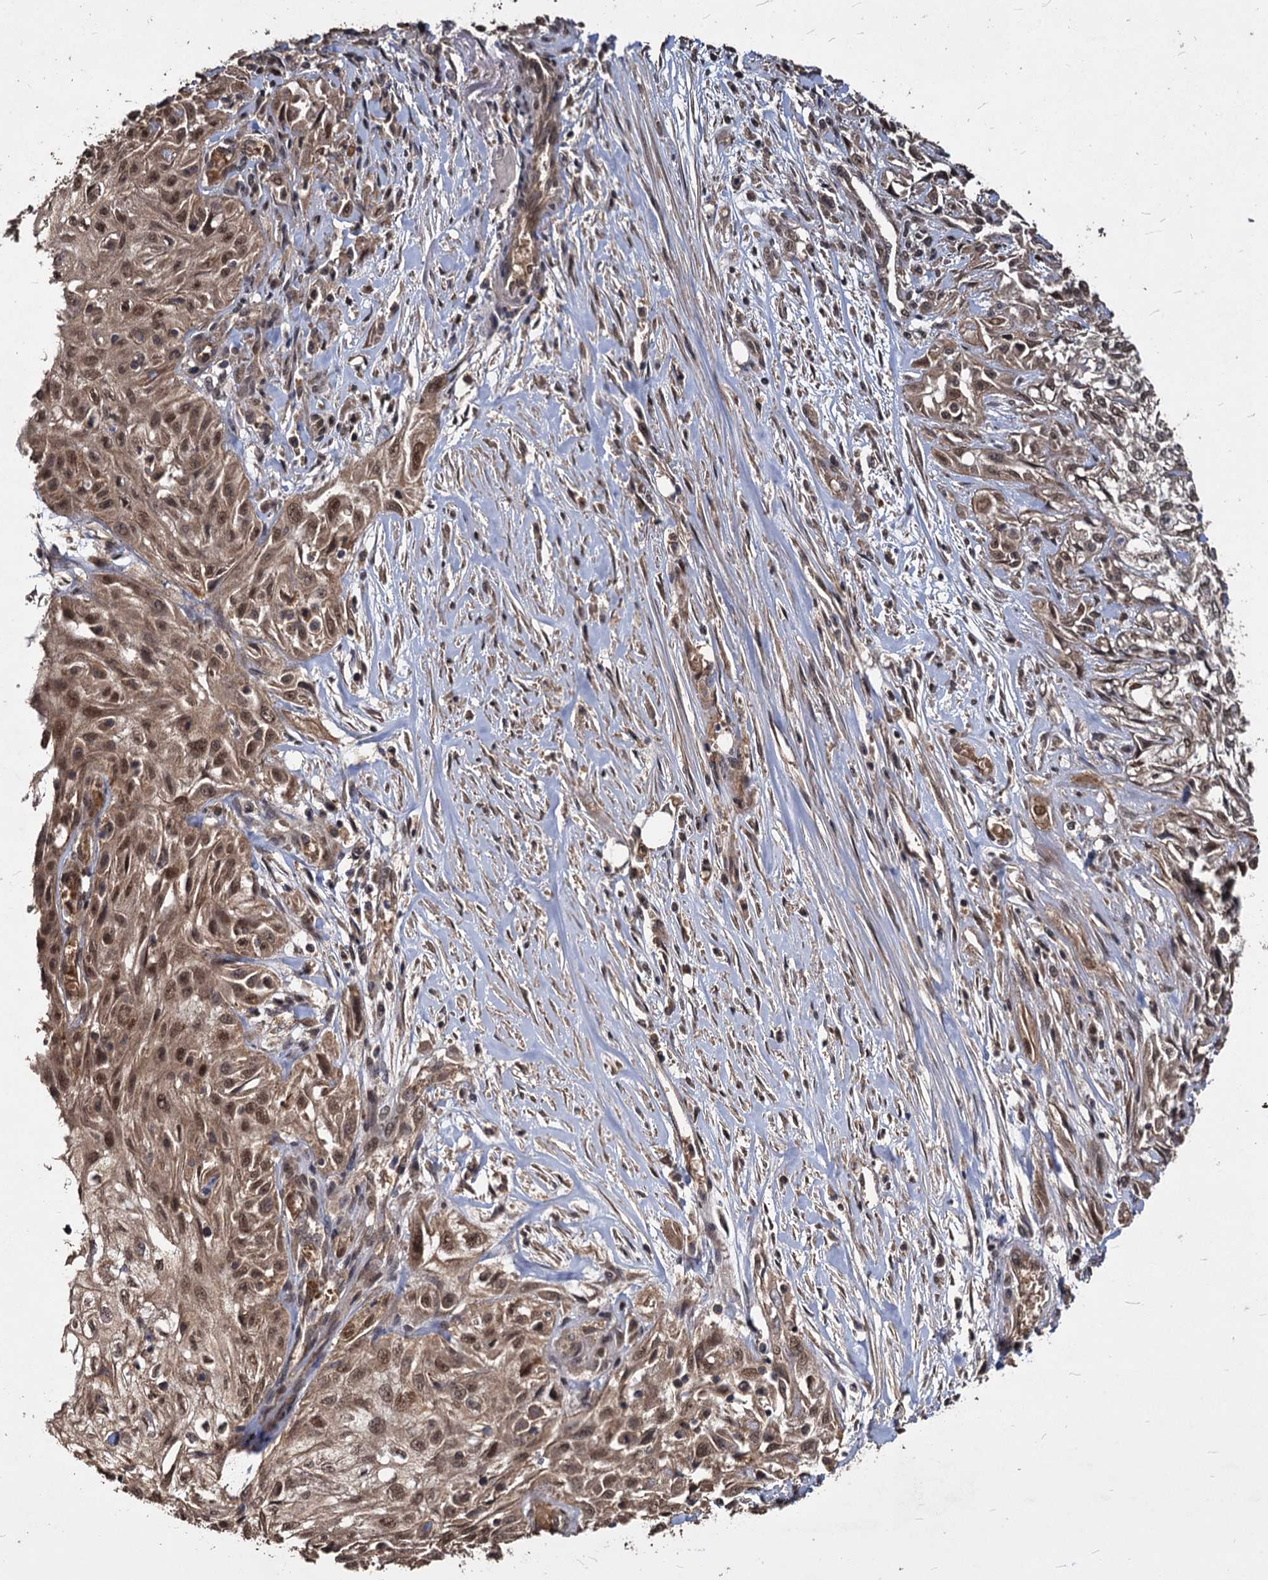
{"staining": {"intensity": "moderate", "quantity": ">75%", "location": "cytoplasmic/membranous,nuclear"}, "tissue": "skin cancer", "cell_type": "Tumor cells", "image_type": "cancer", "snomed": [{"axis": "morphology", "description": "Squamous cell carcinoma, NOS"}, {"axis": "morphology", "description": "Squamous cell carcinoma, metastatic, NOS"}, {"axis": "topography", "description": "Skin"}, {"axis": "topography", "description": "Lymph node"}], "caption": "Immunohistochemistry micrograph of neoplastic tissue: human skin cancer stained using IHC demonstrates medium levels of moderate protein expression localized specifically in the cytoplasmic/membranous and nuclear of tumor cells, appearing as a cytoplasmic/membranous and nuclear brown color.", "gene": "VPS51", "patient": {"sex": "male", "age": 75}}